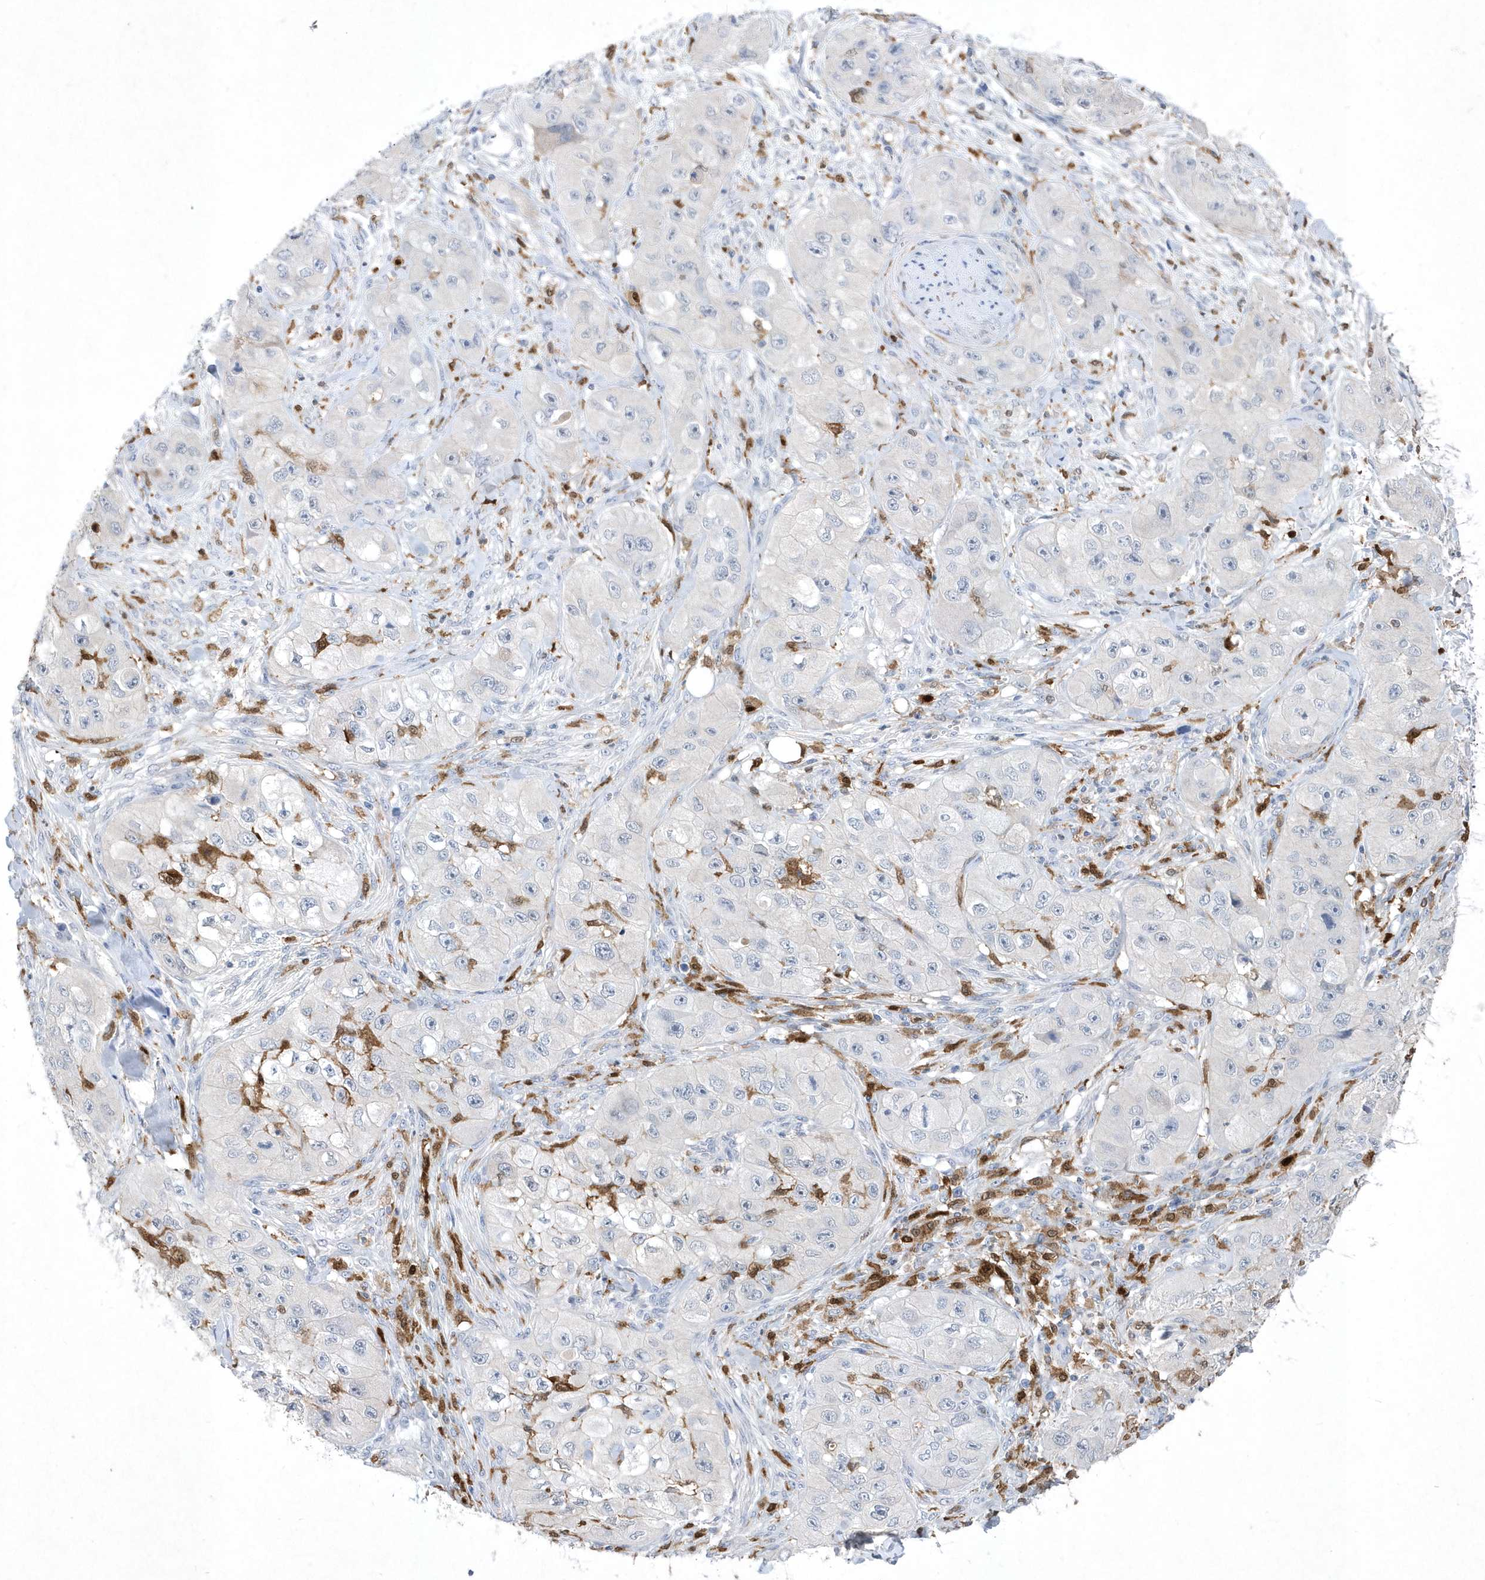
{"staining": {"intensity": "negative", "quantity": "none", "location": "none"}, "tissue": "skin cancer", "cell_type": "Tumor cells", "image_type": "cancer", "snomed": [{"axis": "morphology", "description": "Squamous cell carcinoma, NOS"}, {"axis": "topography", "description": "Skin"}, {"axis": "topography", "description": "Subcutis"}], "caption": "This is an IHC photomicrograph of skin cancer. There is no positivity in tumor cells.", "gene": "BHLHA15", "patient": {"sex": "male", "age": 73}}